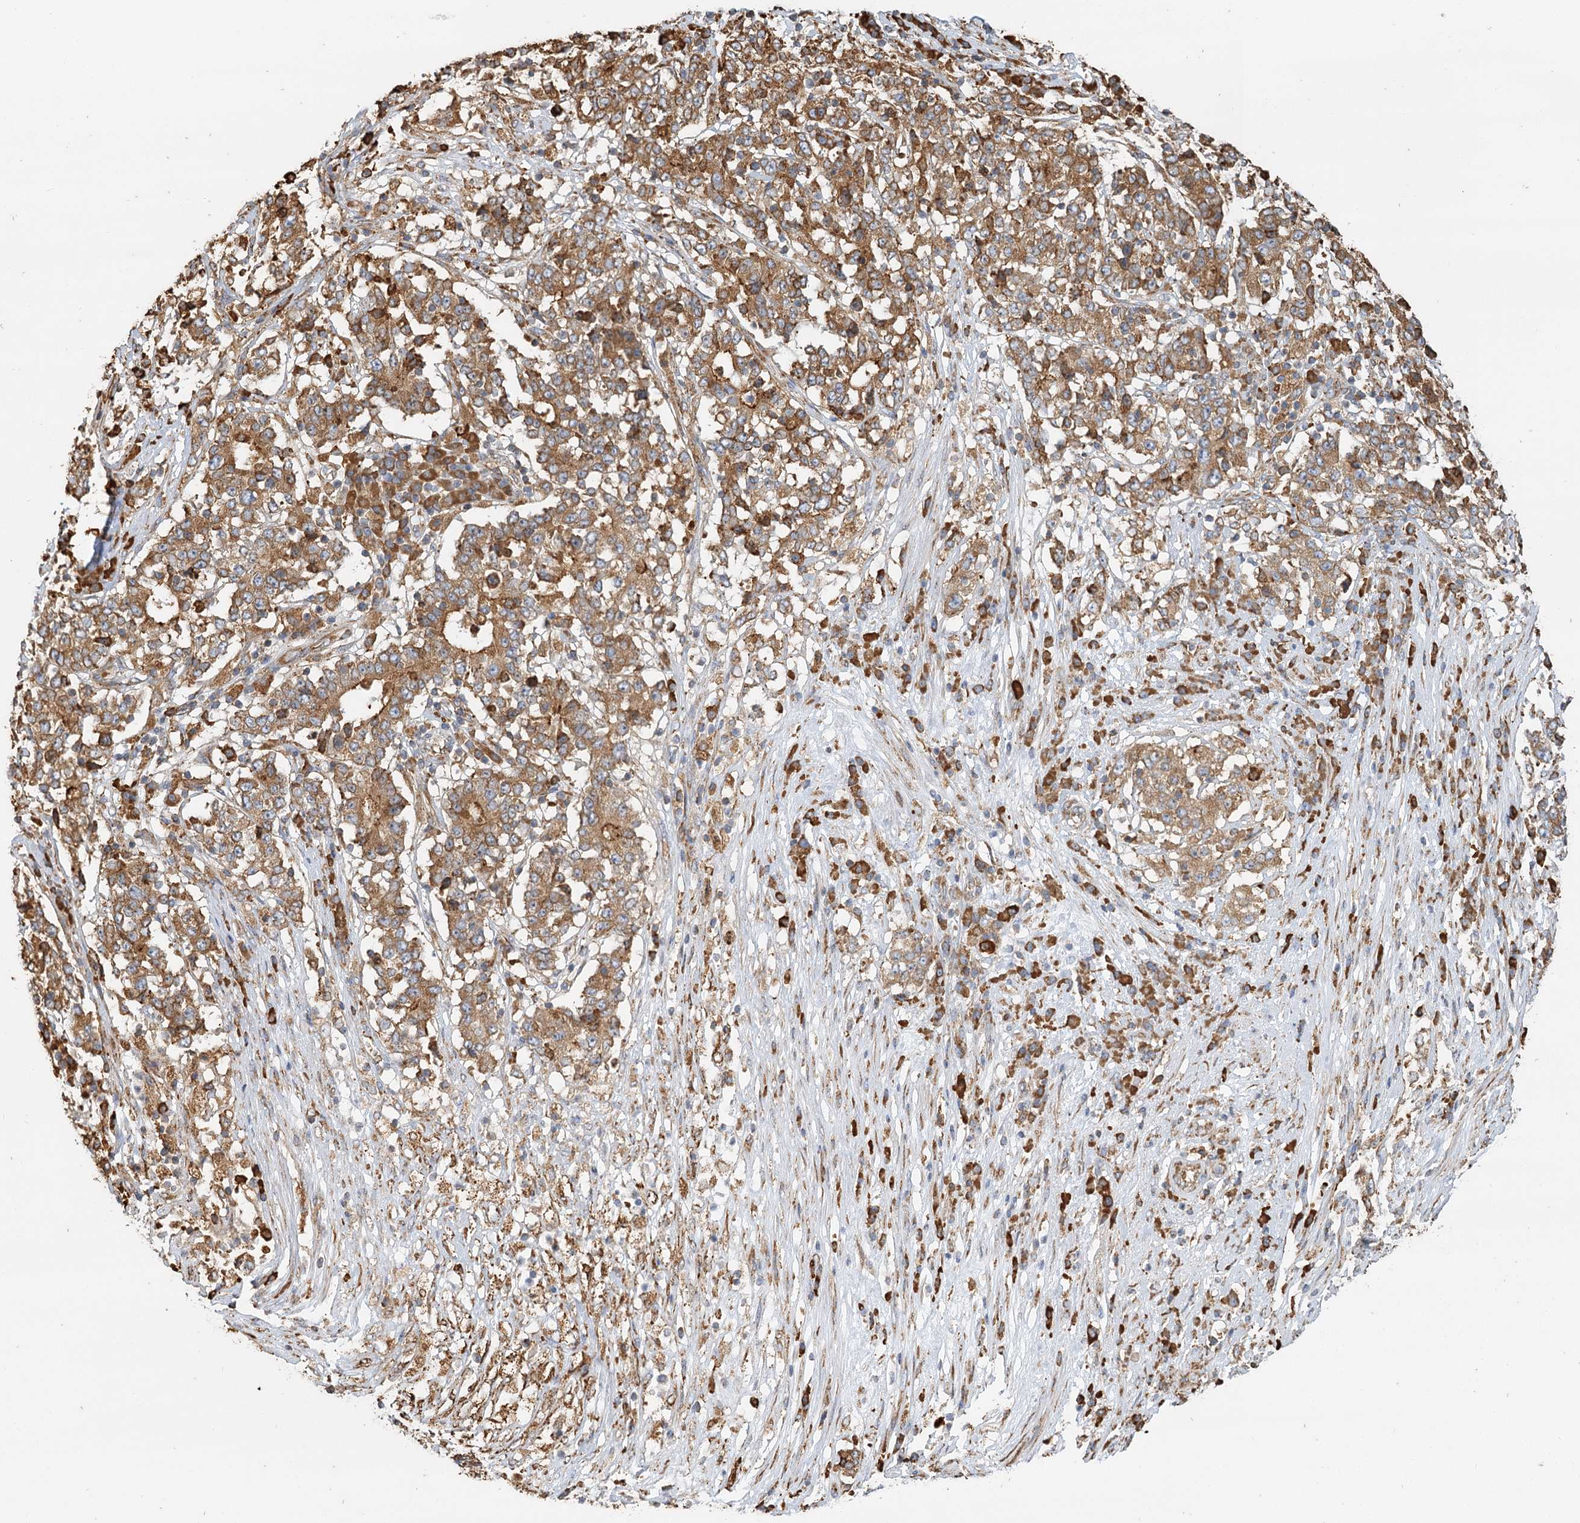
{"staining": {"intensity": "moderate", "quantity": ">75%", "location": "cytoplasmic/membranous"}, "tissue": "stomach cancer", "cell_type": "Tumor cells", "image_type": "cancer", "snomed": [{"axis": "morphology", "description": "Adenocarcinoma, NOS"}, {"axis": "topography", "description": "Stomach"}], "caption": "Immunohistochemical staining of human stomach adenocarcinoma displays medium levels of moderate cytoplasmic/membranous positivity in approximately >75% of tumor cells.", "gene": "TAS1R1", "patient": {"sex": "male", "age": 59}}